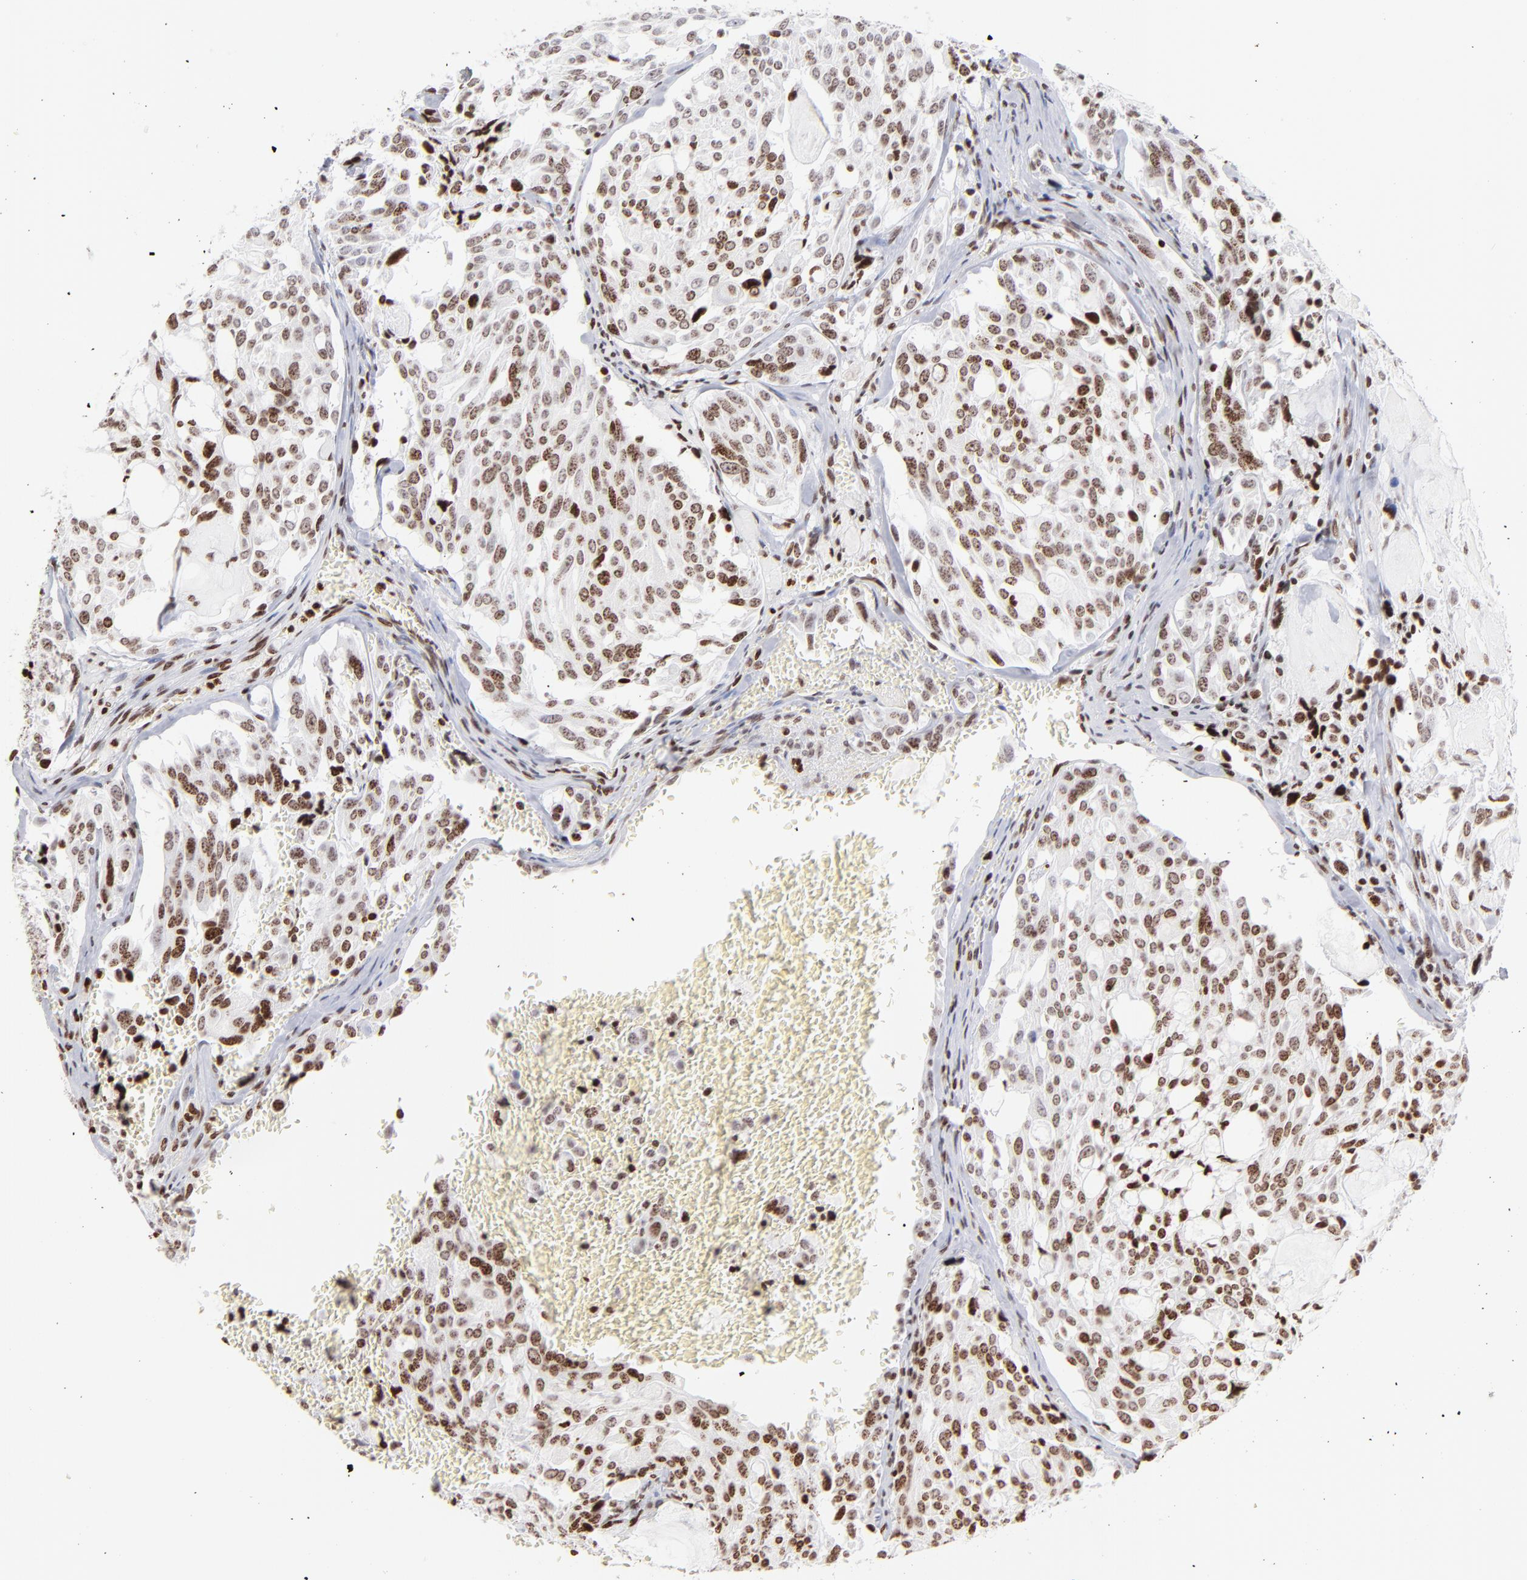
{"staining": {"intensity": "moderate", "quantity": ">75%", "location": "nuclear"}, "tissue": "thyroid cancer", "cell_type": "Tumor cells", "image_type": "cancer", "snomed": [{"axis": "morphology", "description": "Carcinoma, NOS"}, {"axis": "morphology", "description": "Carcinoid, malignant, NOS"}, {"axis": "topography", "description": "Thyroid gland"}], "caption": "Immunohistochemistry image of thyroid cancer stained for a protein (brown), which reveals medium levels of moderate nuclear positivity in about >75% of tumor cells.", "gene": "RTL4", "patient": {"sex": "male", "age": 33}}